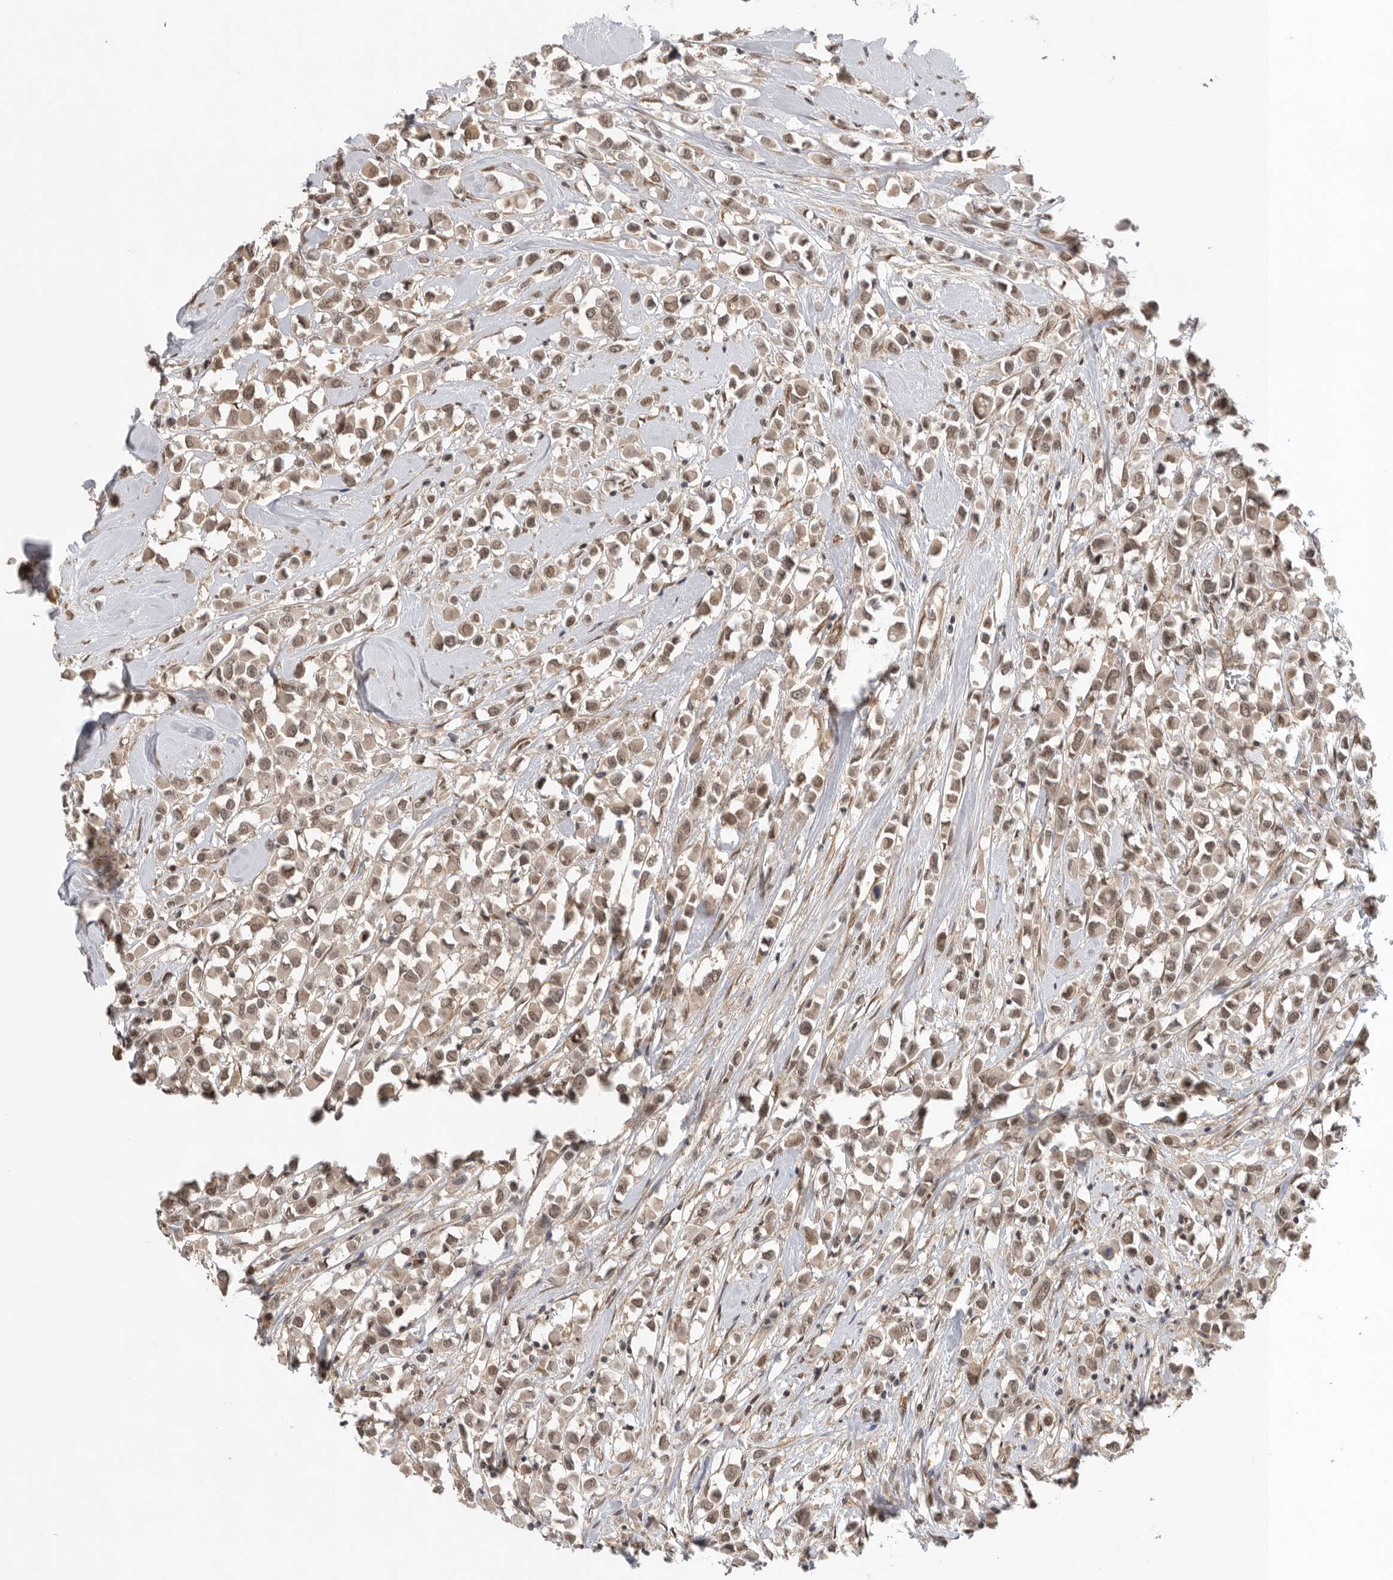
{"staining": {"intensity": "moderate", "quantity": ">75%", "location": "cytoplasmic/membranous,nuclear"}, "tissue": "breast cancer", "cell_type": "Tumor cells", "image_type": "cancer", "snomed": [{"axis": "morphology", "description": "Duct carcinoma"}, {"axis": "topography", "description": "Breast"}], "caption": "Immunohistochemistry (IHC) photomicrograph of breast cancer (invasive ductal carcinoma) stained for a protein (brown), which displays medium levels of moderate cytoplasmic/membranous and nuclear positivity in about >75% of tumor cells.", "gene": "VPS50", "patient": {"sex": "female", "age": 61}}